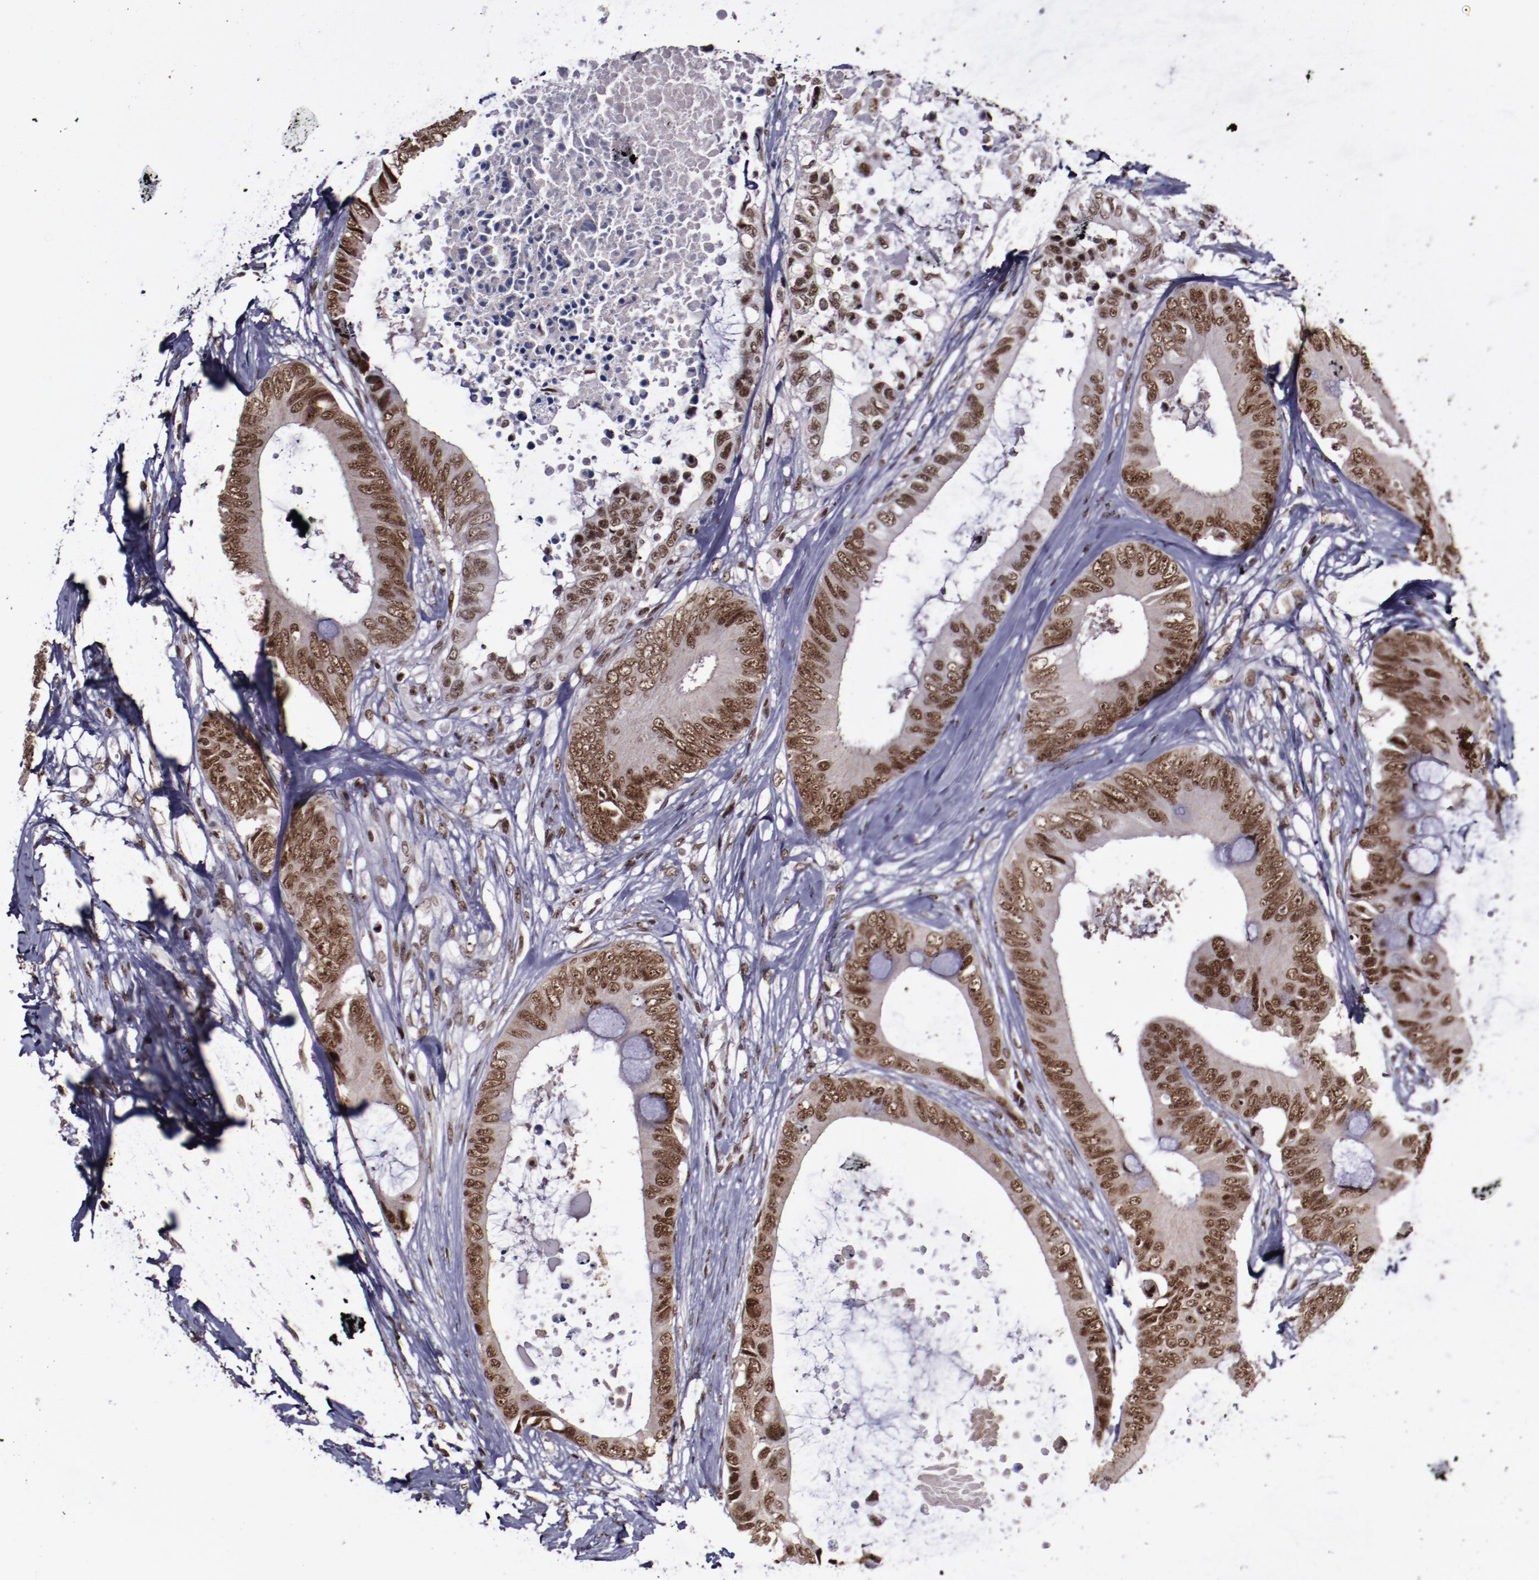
{"staining": {"intensity": "moderate", "quantity": ">75%", "location": "nuclear"}, "tissue": "colorectal cancer", "cell_type": "Tumor cells", "image_type": "cancer", "snomed": [{"axis": "morphology", "description": "Normal tissue, NOS"}, {"axis": "morphology", "description": "Adenocarcinoma, NOS"}, {"axis": "topography", "description": "Rectum"}, {"axis": "topography", "description": "Peripheral nerve tissue"}], "caption": "Immunohistochemical staining of colorectal adenocarcinoma reveals medium levels of moderate nuclear positivity in approximately >75% of tumor cells.", "gene": "ERH", "patient": {"sex": "female", "age": 77}}